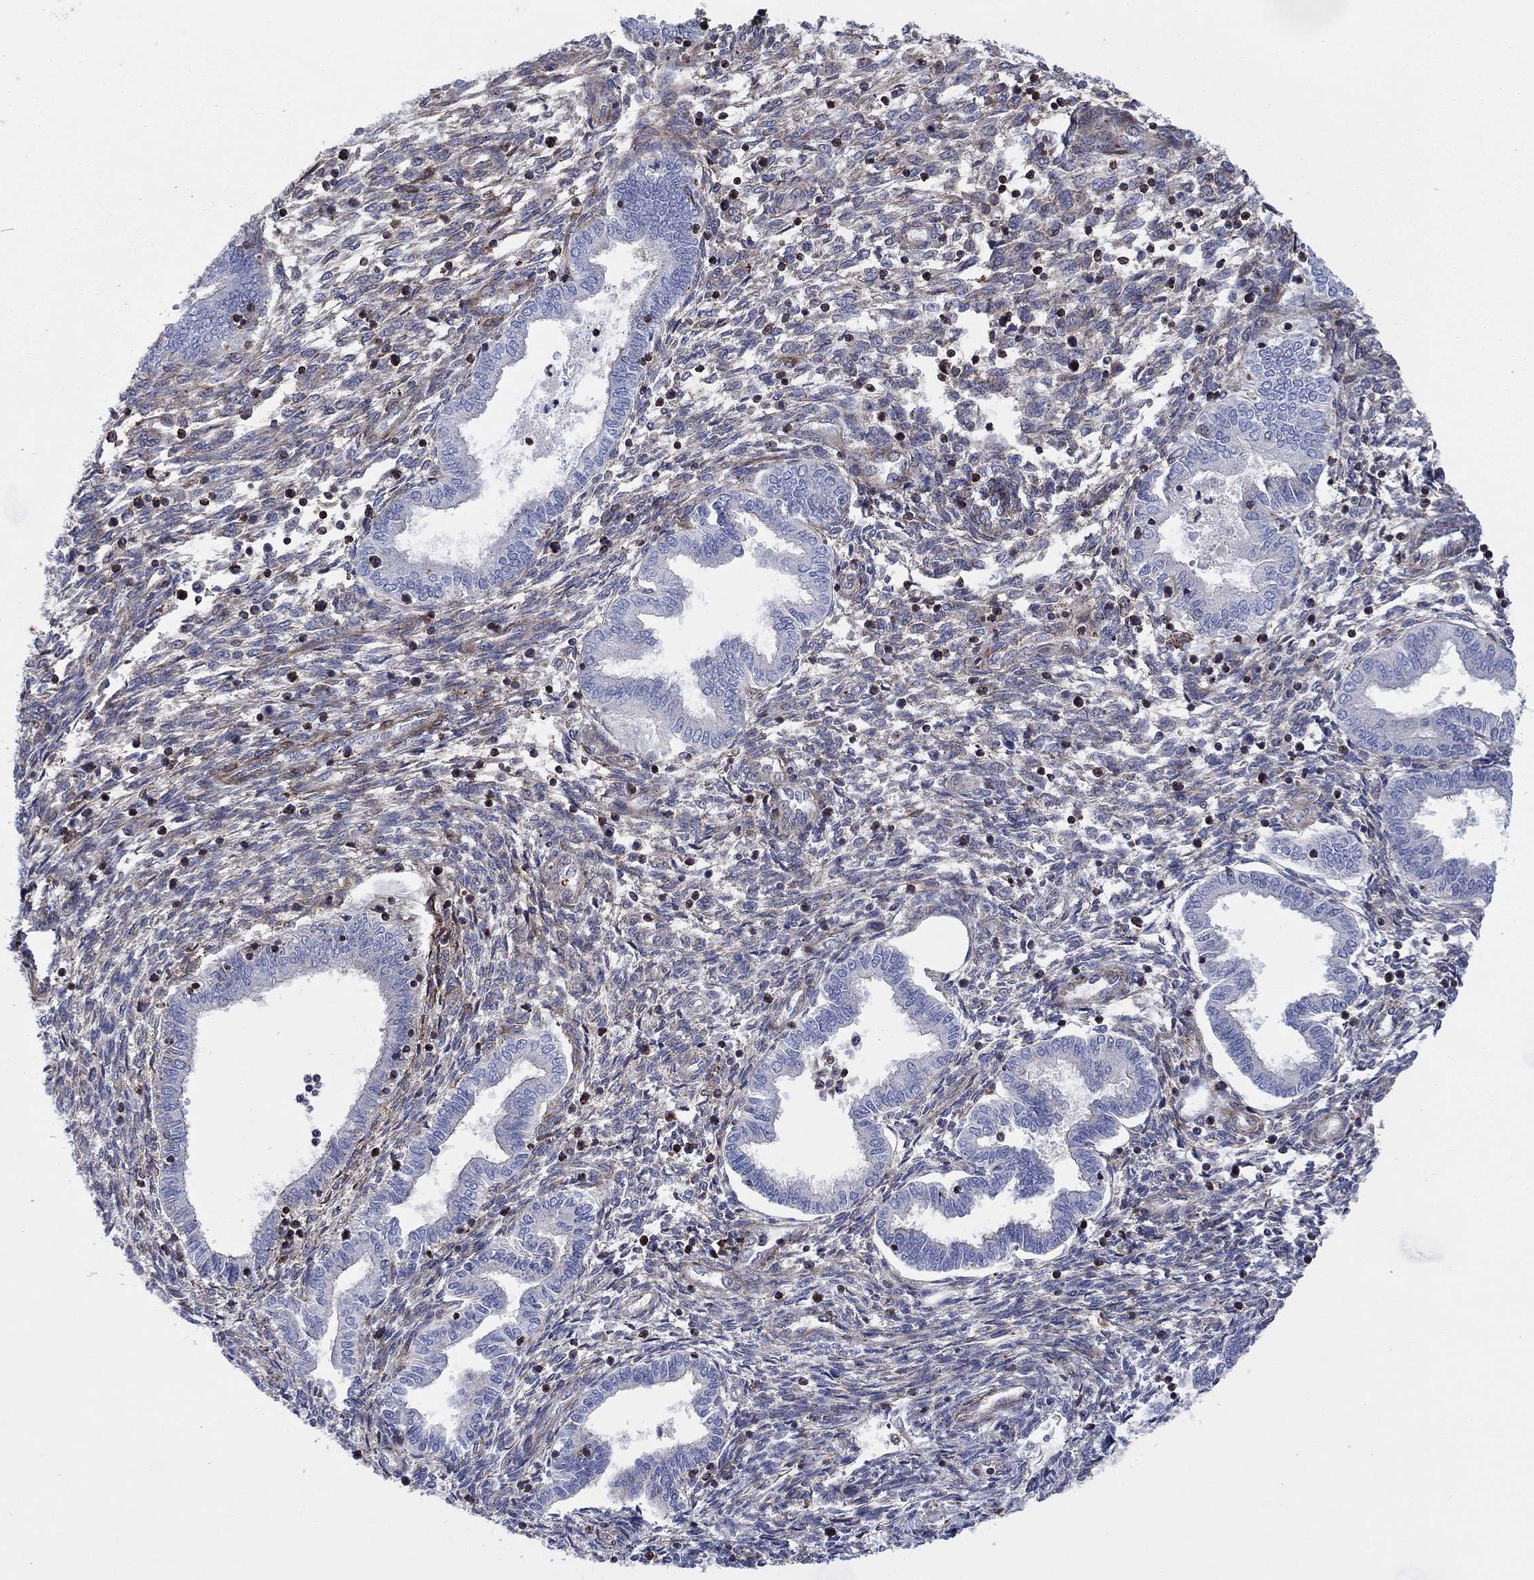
{"staining": {"intensity": "negative", "quantity": "none", "location": "none"}, "tissue": "endometrium", "cell_type": "Cells in endometrial stroma", "image_type": "normal", "snomed": [{"axis": "morphology", "description": "Normal tissue, NOS"}, {"axis": "topography", "description": "Endometrium"}], "caption": "Cells in endometrial stroma are negative for protein expression in benign human endometrium. Nuclei are stained in blue.", "gene": "PAG1", "patient": {"sex": "female", "age": 42}}